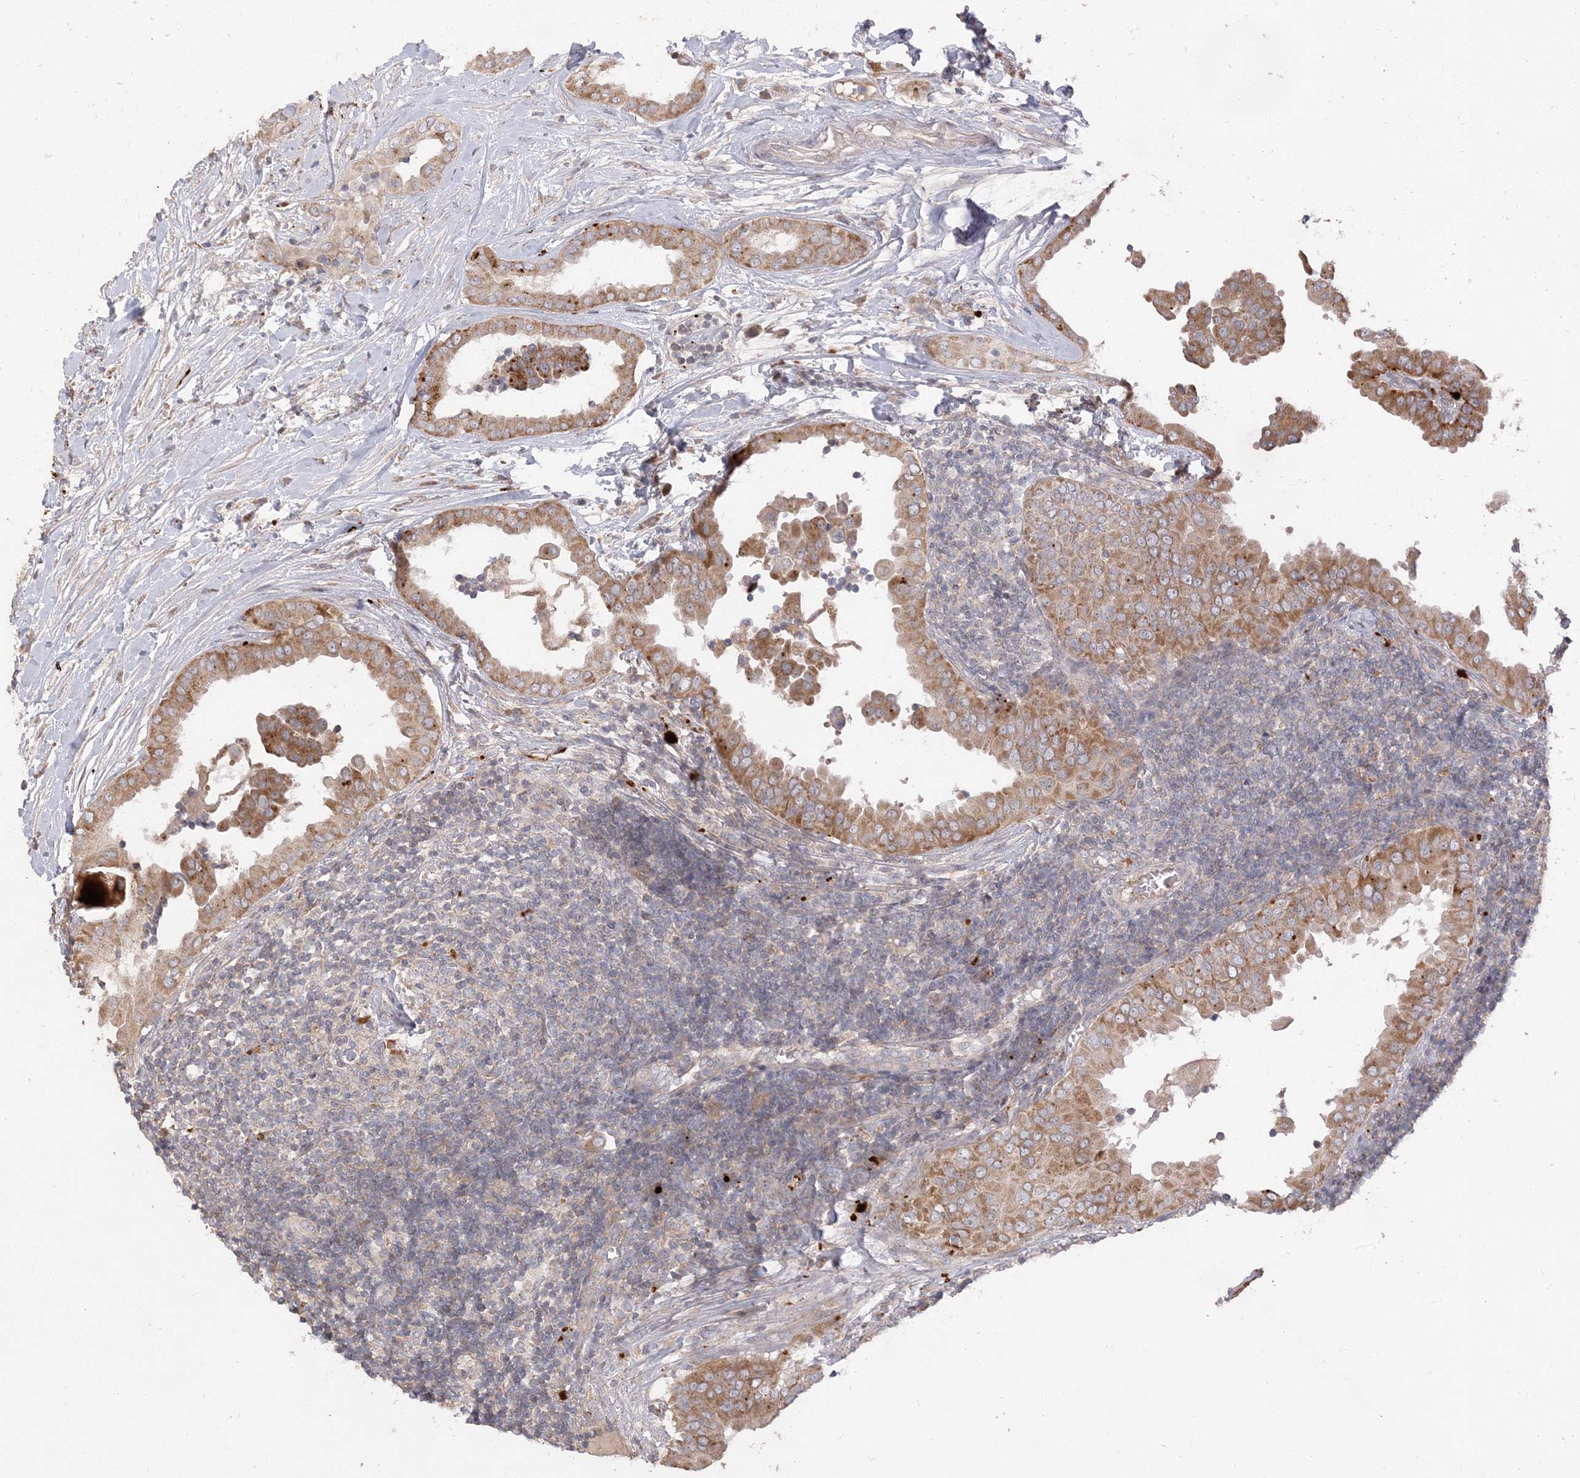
{"staining": {"intensity": "moderate", "quantity": ">75%", "location": "cytoplasmic/membranous"}, "tissue": "thyroid cancer", "cell_type": "Tumor cells", "image_type": "cancer", "snomed": [{"axis": "morphology", "description": "Papillary adenocarcinoma, NOS"}, {"axis": "topography", "description": "Thyroid gland"}], "caption": "Thyroid cancer stained with DAB (3,3'-diaminobenzidine) IHC reveals medium levels of moderate cytoplasmic/membranous expression in about >75% of tumor cells.", "gene": "LTN1", "patient": {"sex": "male", "age": 33}}